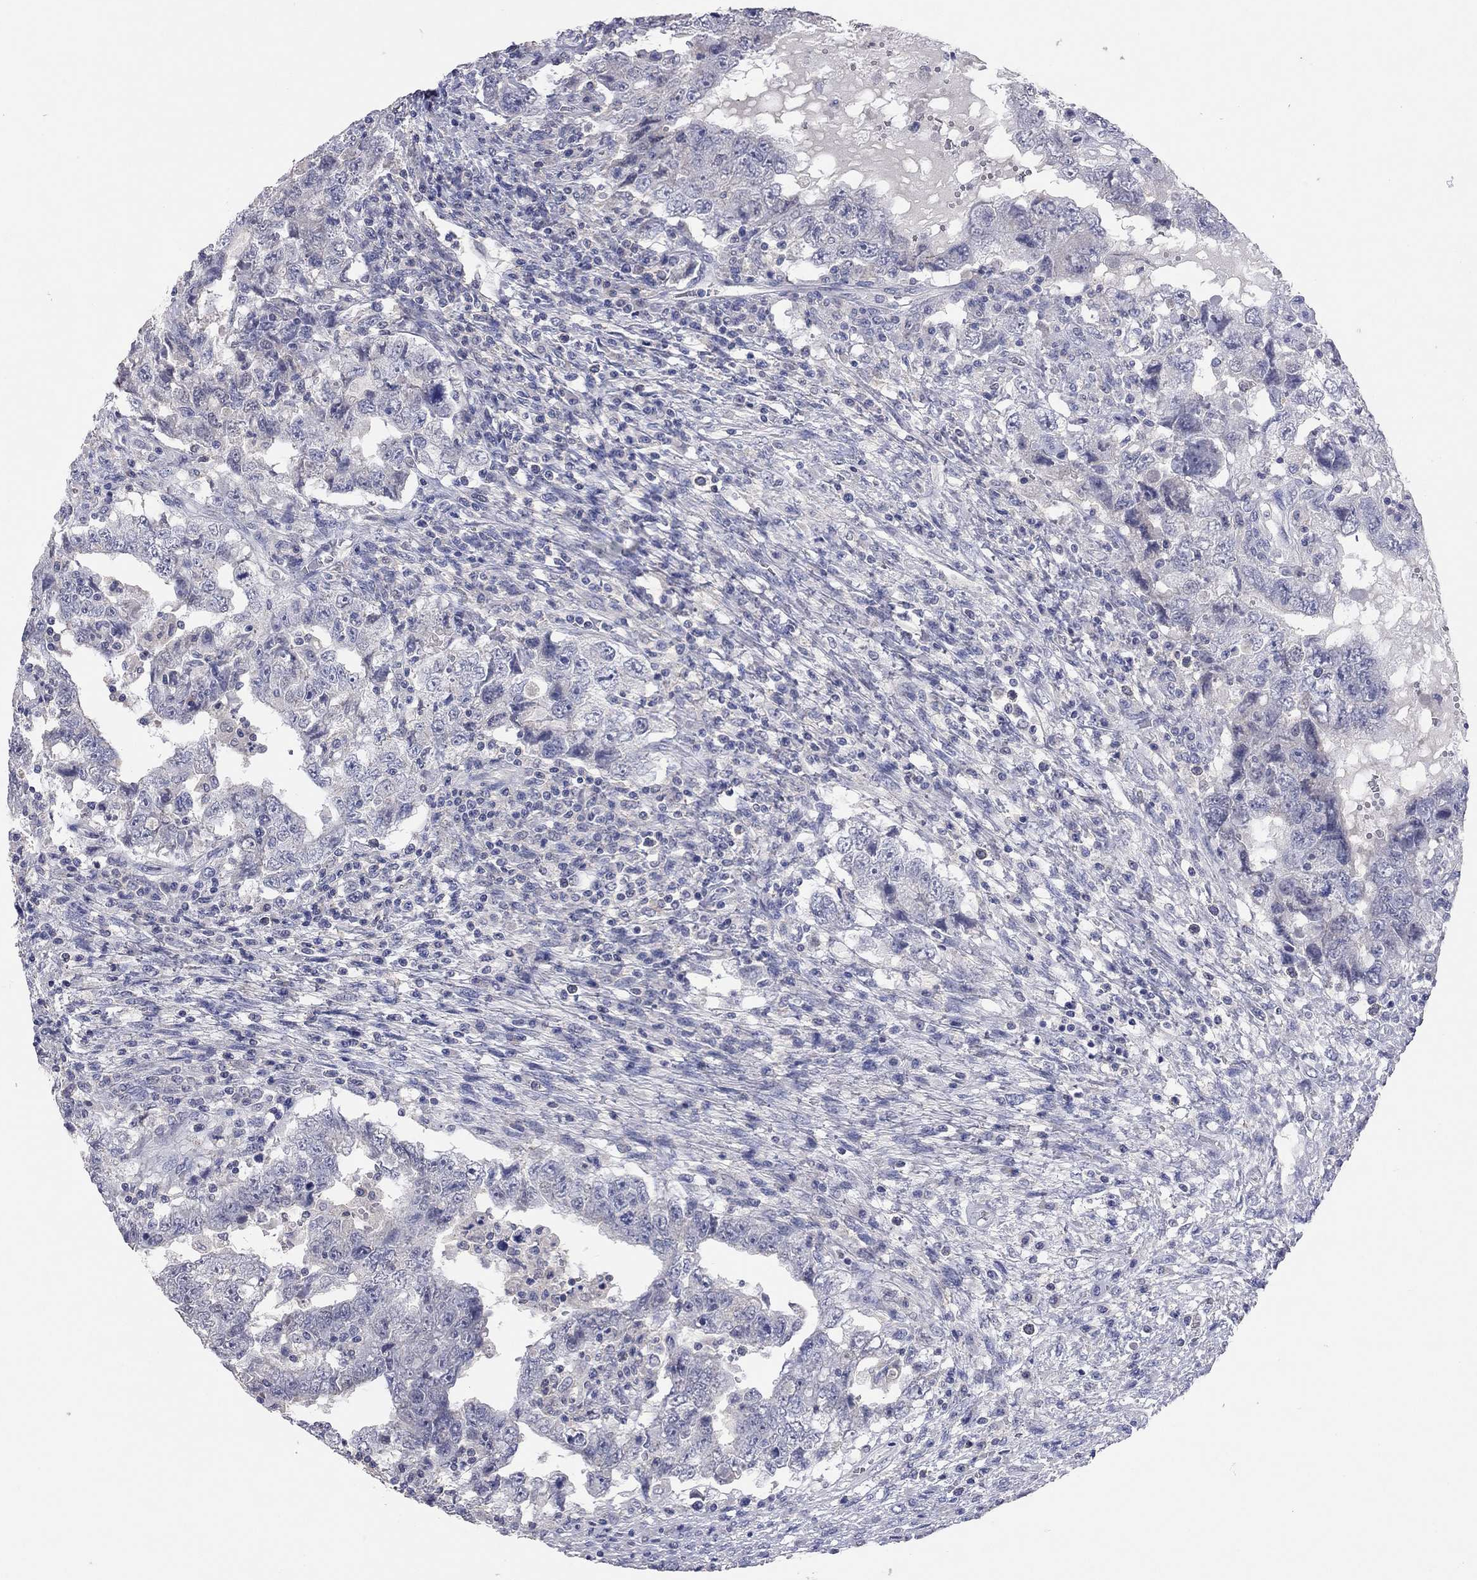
{"staining": {"intensity": "negative", "quantity": "none", "location": "none"}, "tissue": "testis cancer", "cell_type": "Tumor cells", "image_type": "cancer", "snomed": [{"axis": "morphology", "description": "Carcinoma, Embryonal, NOS"}, {"axis": "topography", "description": "Testis"}], "caption": "Tumor cells show no significant expression in testis embryonal carcinoma. (Brightfield microscopy of DAB immunohistochemistry at high magnification).", "gene": "MMP13", "patient": {"sex": "male", "age": 26}}